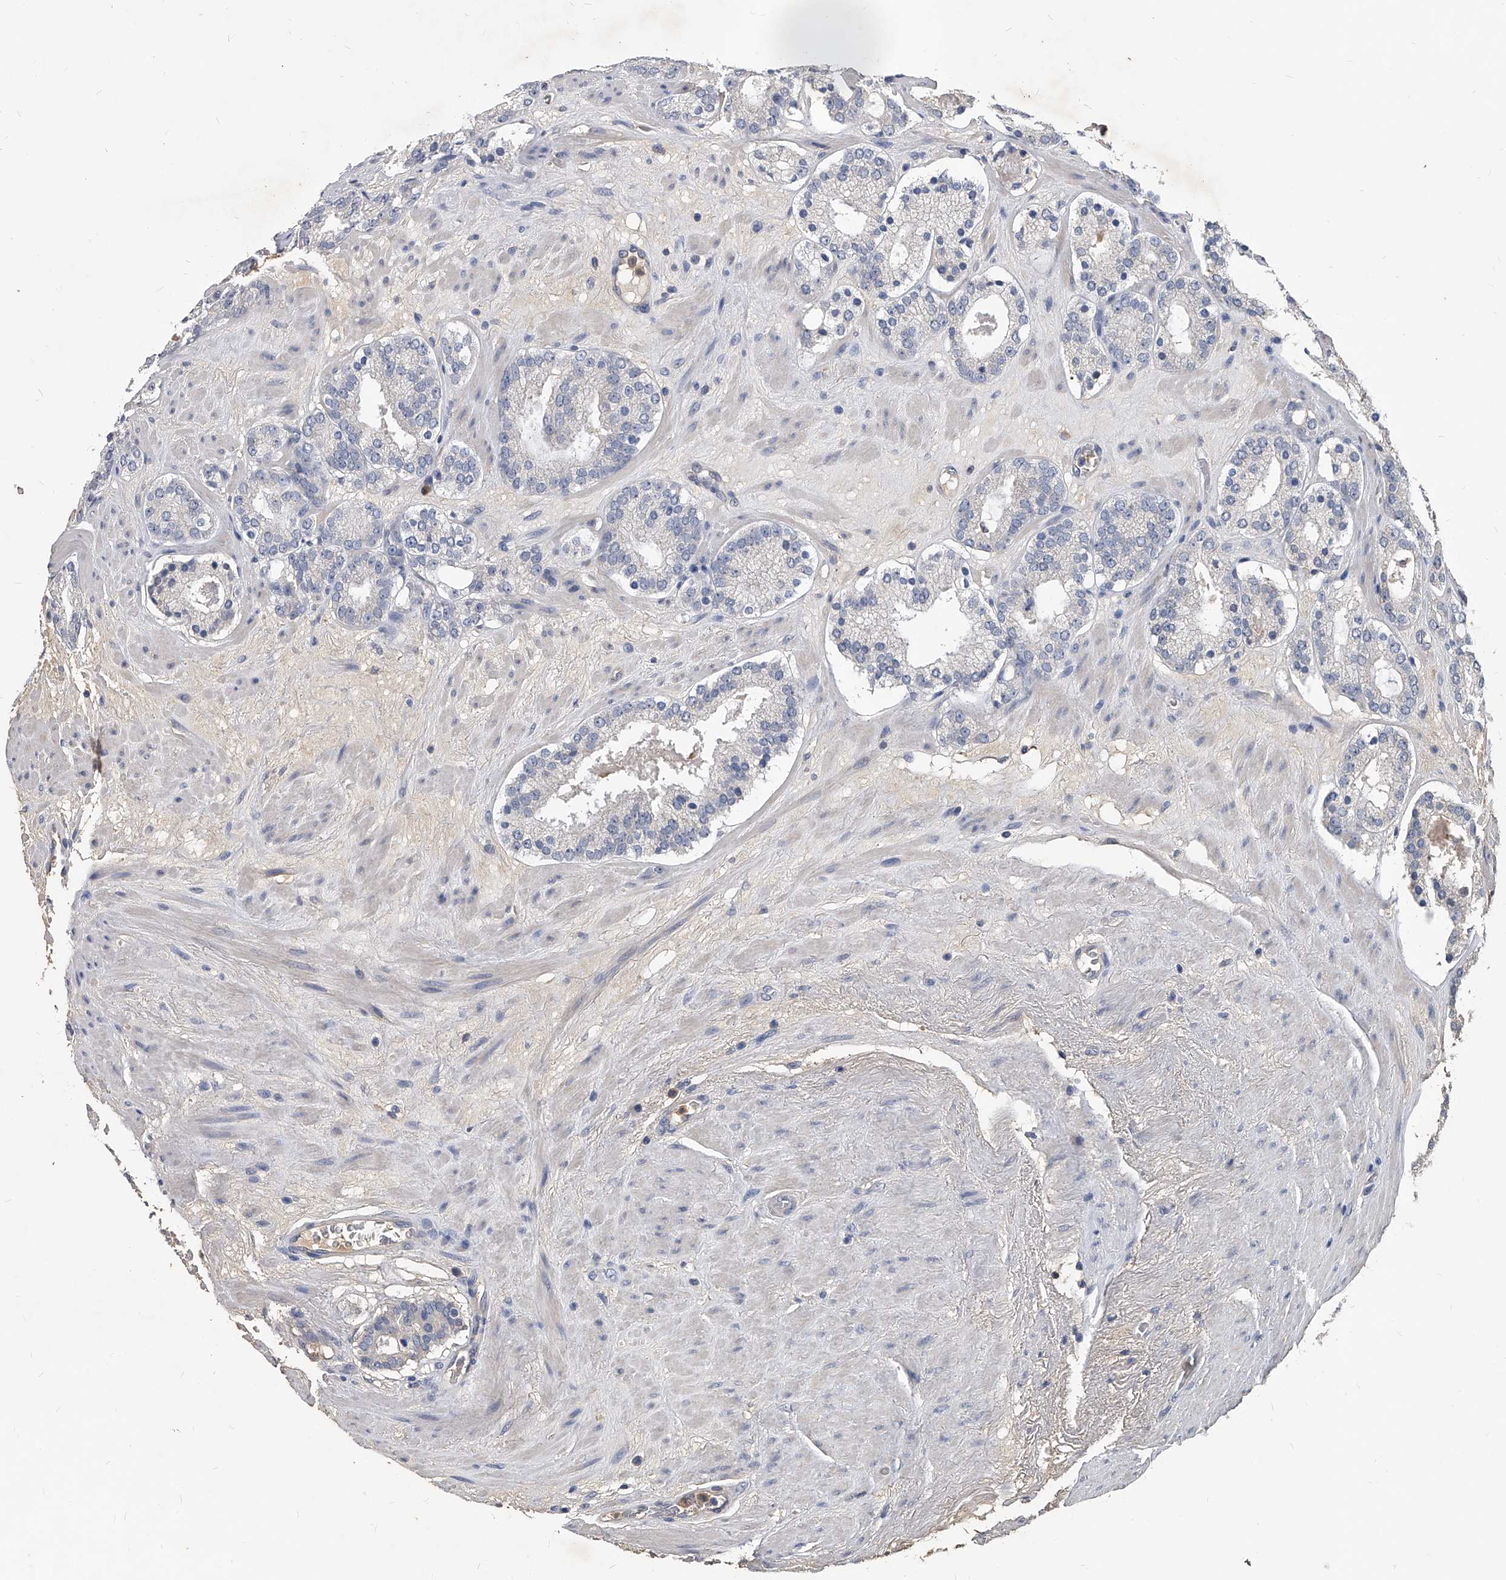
{"staining": {"intensity": "negative", "quantity": "none", "location": "none"}, "tissue": "prostate cancer", "cell_type": "Tumor cells", "image_type": "cancer", "snomed": [{"axis": "morphology", "description": "Adenocarcinoma, Low grade"}, {"axis": "topography", "description": "Prostate"}], "caption": "IHC of human prostate cancer exhibits no expression in tumor cells.", "gene": "HOMER3", "patient": {"sex": "male", "age": 69}}